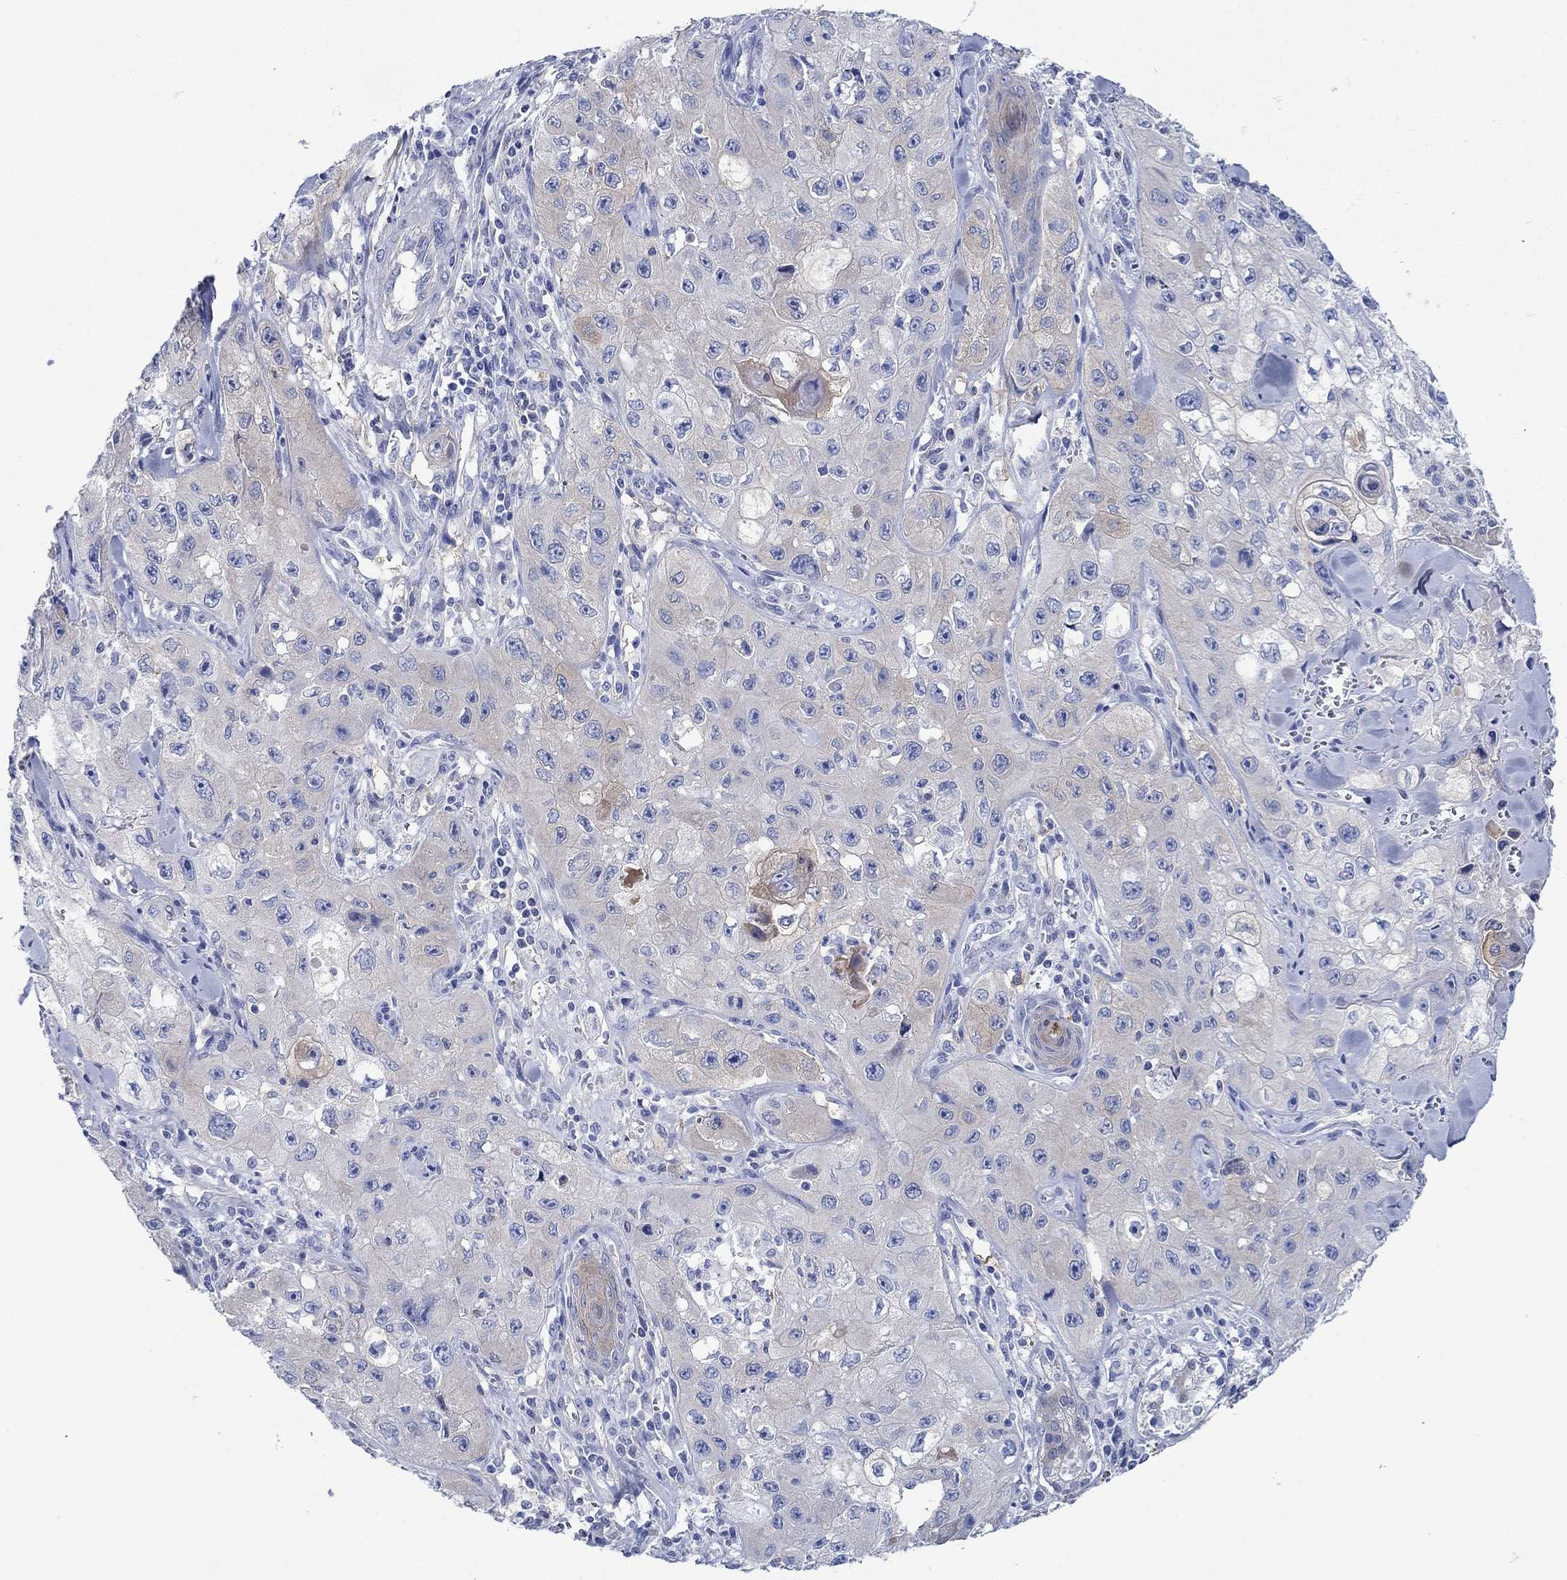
{"staining": {"intensity": "weak", "quantity": "25%-75%", "location": "cytoplasmic/membranous"}, "tissue": "skin cancer", "cell_type": "Tumor cells", "image_type": "cancer", "snomed": [{"axis": "morphology", "description": "Squamous cell carcinoma, NOS"}, {"axis": "topography", "description": "Skin"}, {"axis": "topography", "description": "Subcutis"}], "caption": "Immunohistochemical staining of human skin cancer displays weak cytoplasmic/membranous protein positivity in approximately 25%-75% of tumor cells. Ihc stains the protein in brown and the nuclei are stained blue.", "gene": "TRIM16", "patient": {"sex": "male", "age": 73}}